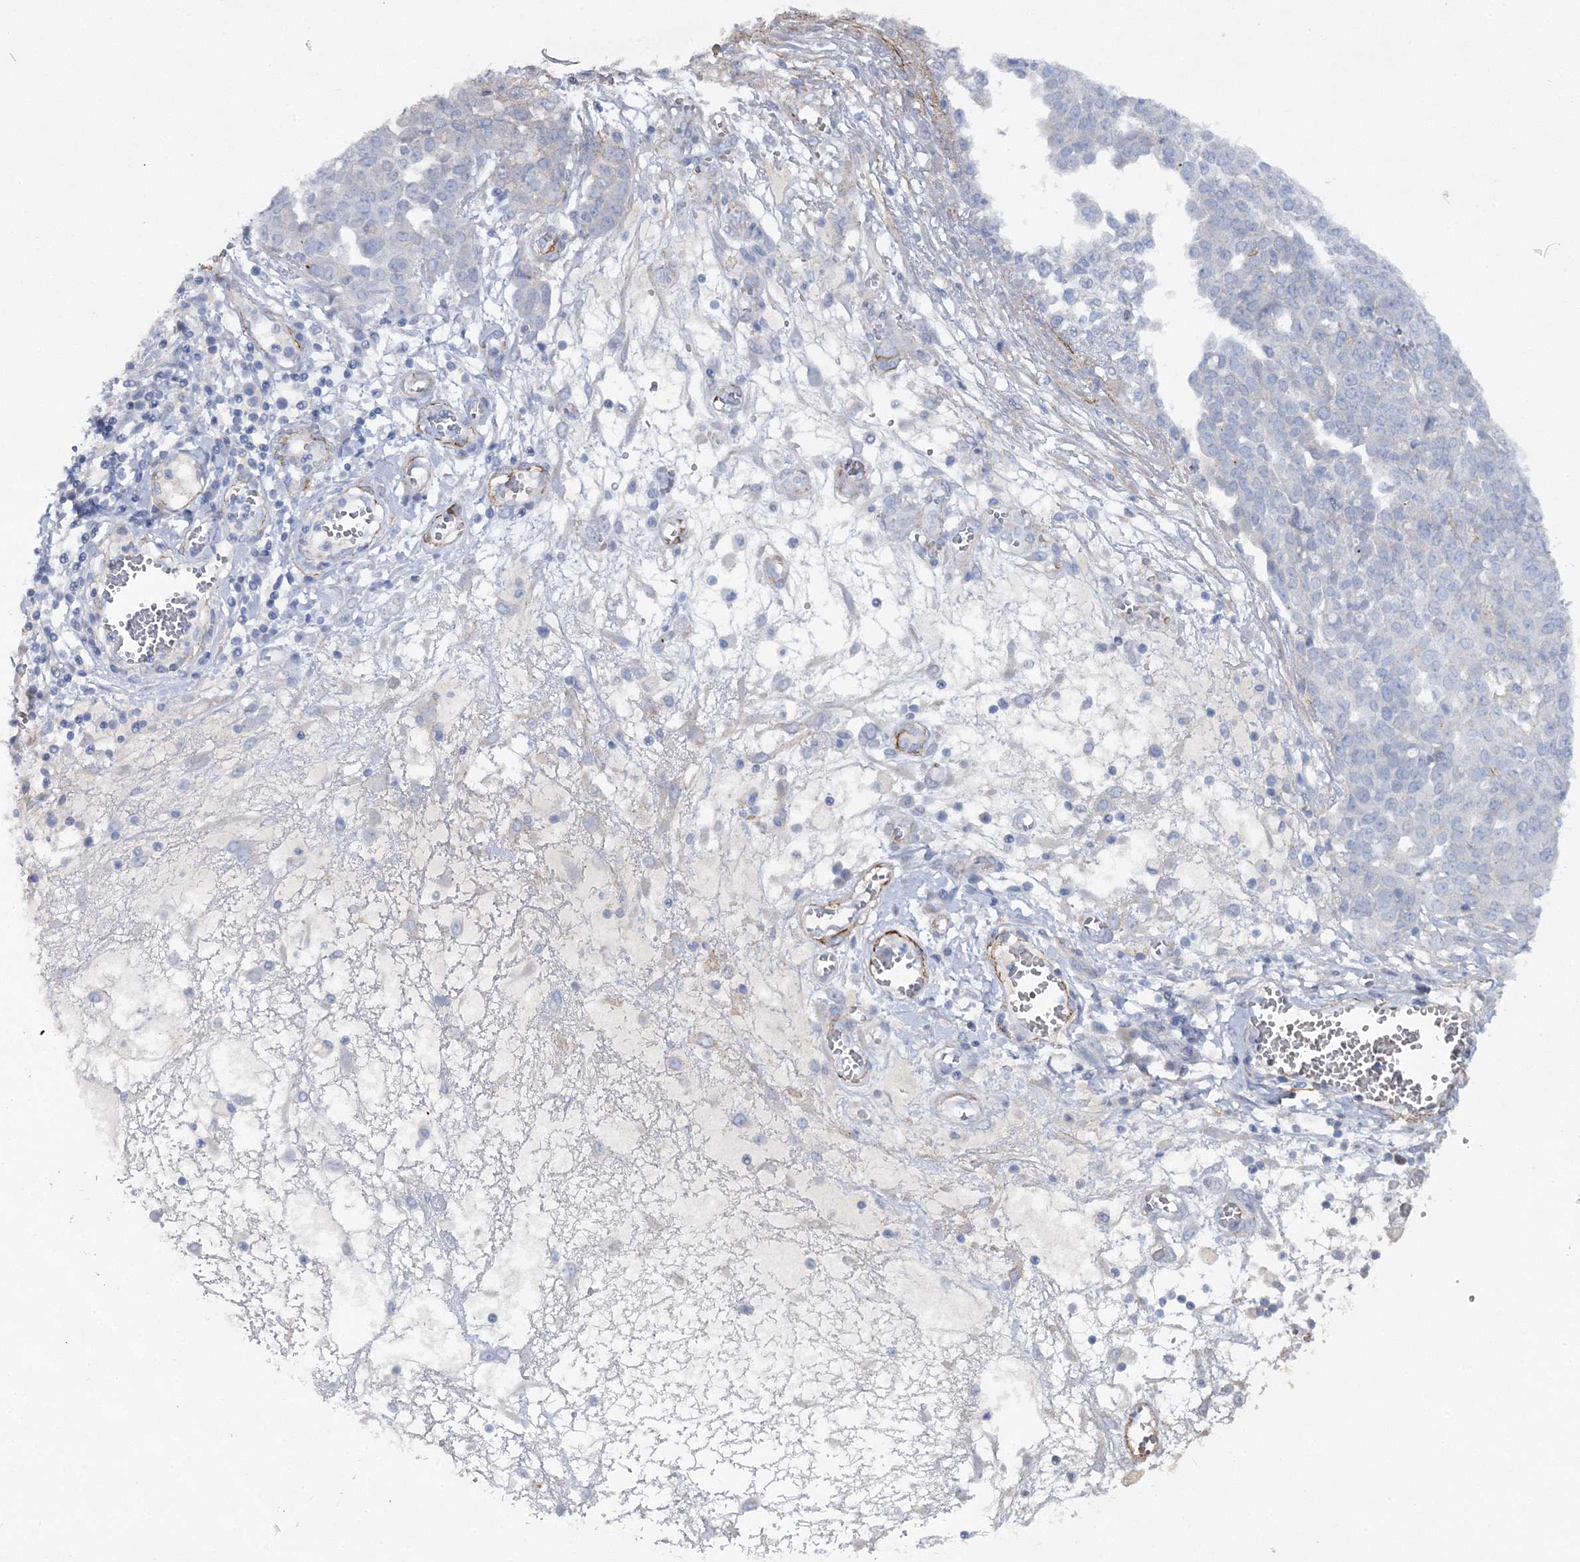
{"staining": {"intensity": "negative", "quantity": "none", "location": "none"}, "tissue": "ovarian cancer", "cell_type": "Tumor cells", "image_type": "cancer", "snomed": [{"axis": "morphology", "description": "Cystadenocarcinoma, serous, NOS"}, {"axis": "topography", "description": "Soft tissue"}, {"axis": "topography", "description": "Ovary"}], "caption": "The micrograph exhibits no staining of tumor cells in ovarian cancer. The staining is performed using DAB brown chromogen with nuclei counter-stained in using hematoxylin.", "gene": "RTN2", "patient": {"sex": "female", "age": 57}}